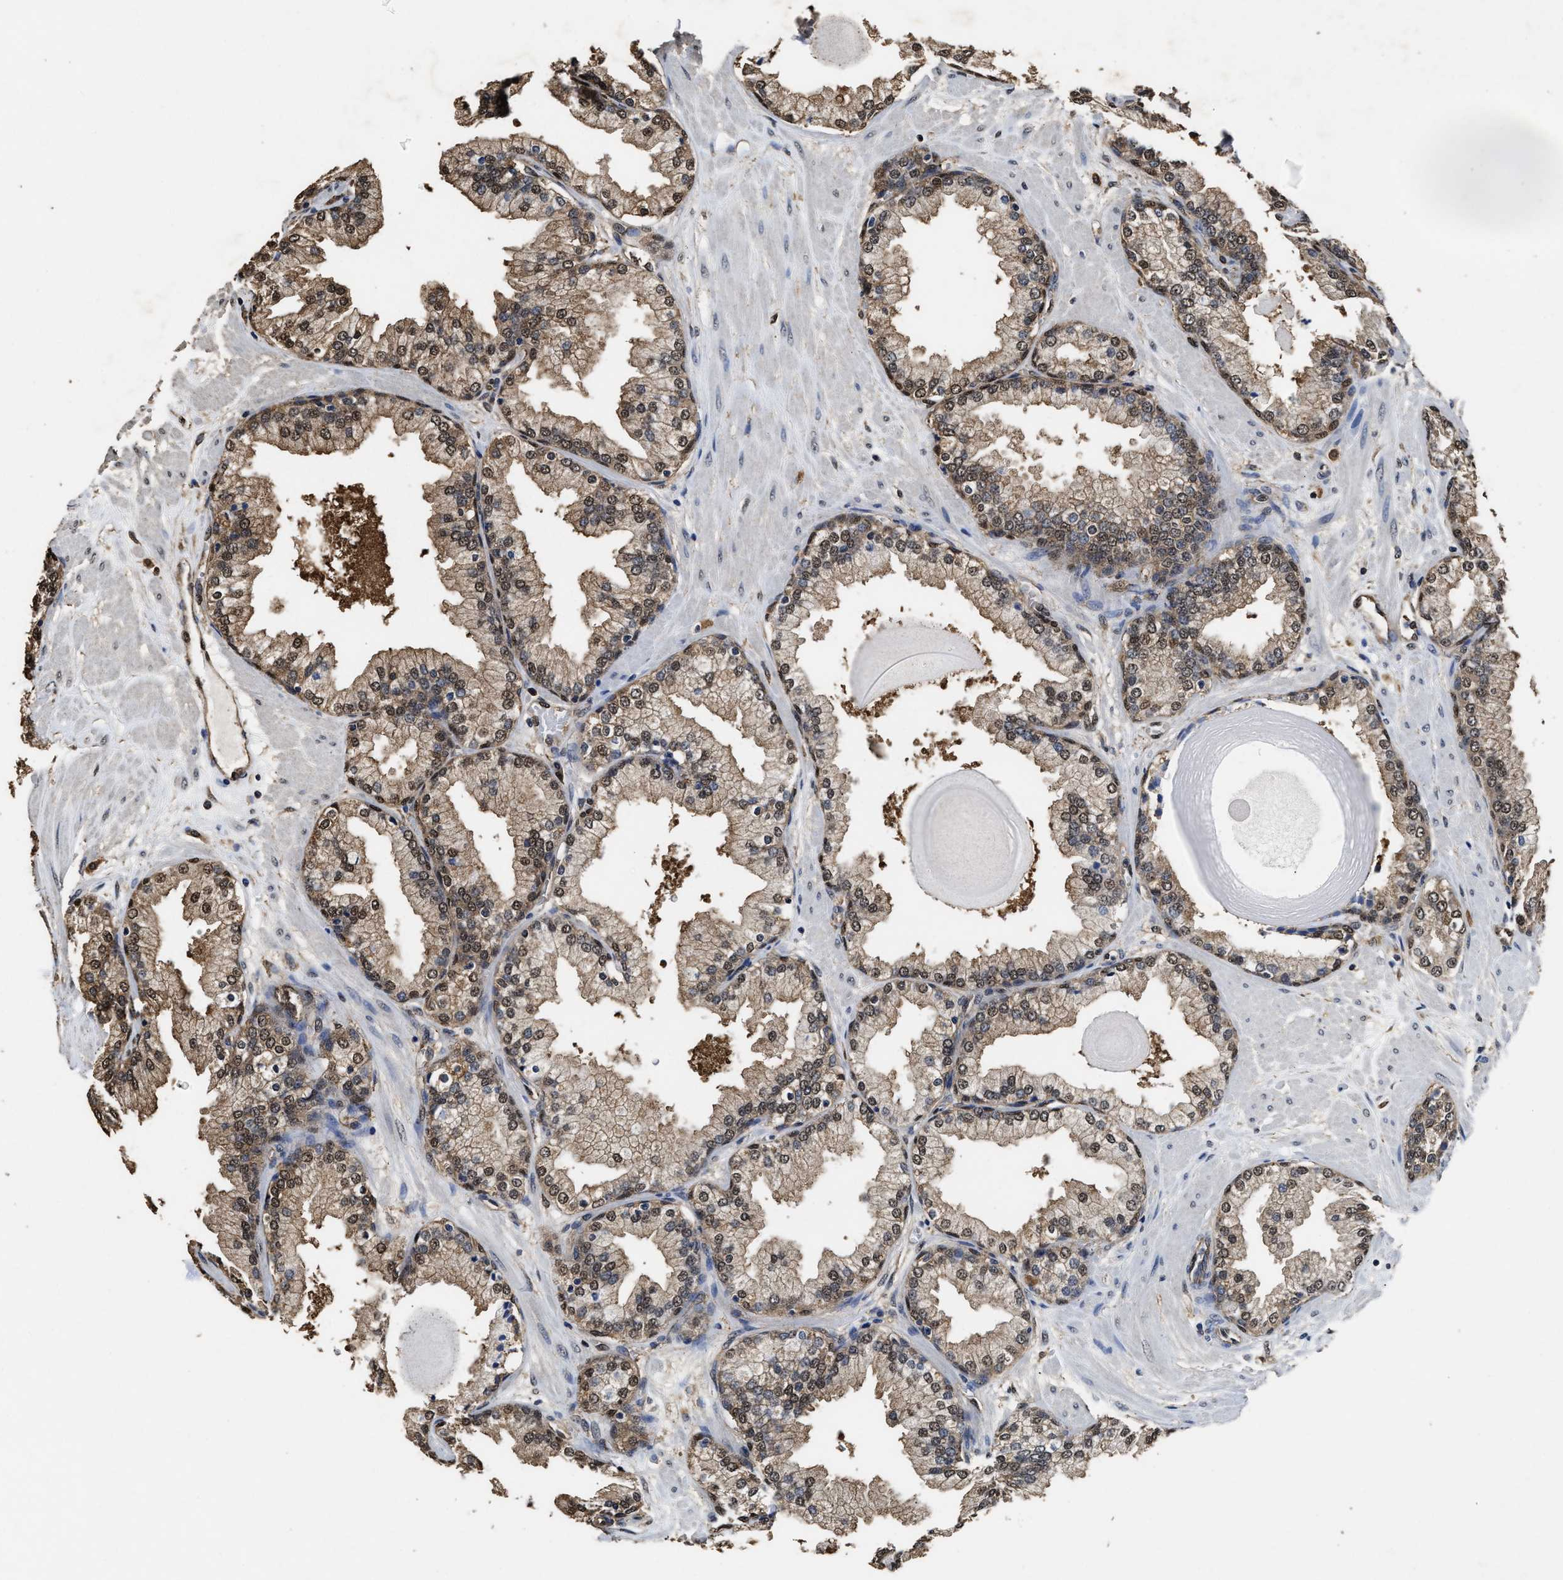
{"staining": {"intensity": "moderate", "quantity": ">75%", "location": "cytoplasmic/membranous,nuclear"}, "tissue": "prostate", "cell_type": "Glandular cells", "image_type": "normal", "snomed": [{"axis": "morphology", "description": "Normal tissue, NOS"}, {"axis": "topography", "description": "Prostate"}], "caption": "The image shows a brown stain indicating the presence of a protein in the cytoplasmic/membranous,nuclear of glandular cells in prostate.", "gene": "YWHAE", "patient": {"sex": "male", "age": 51}}